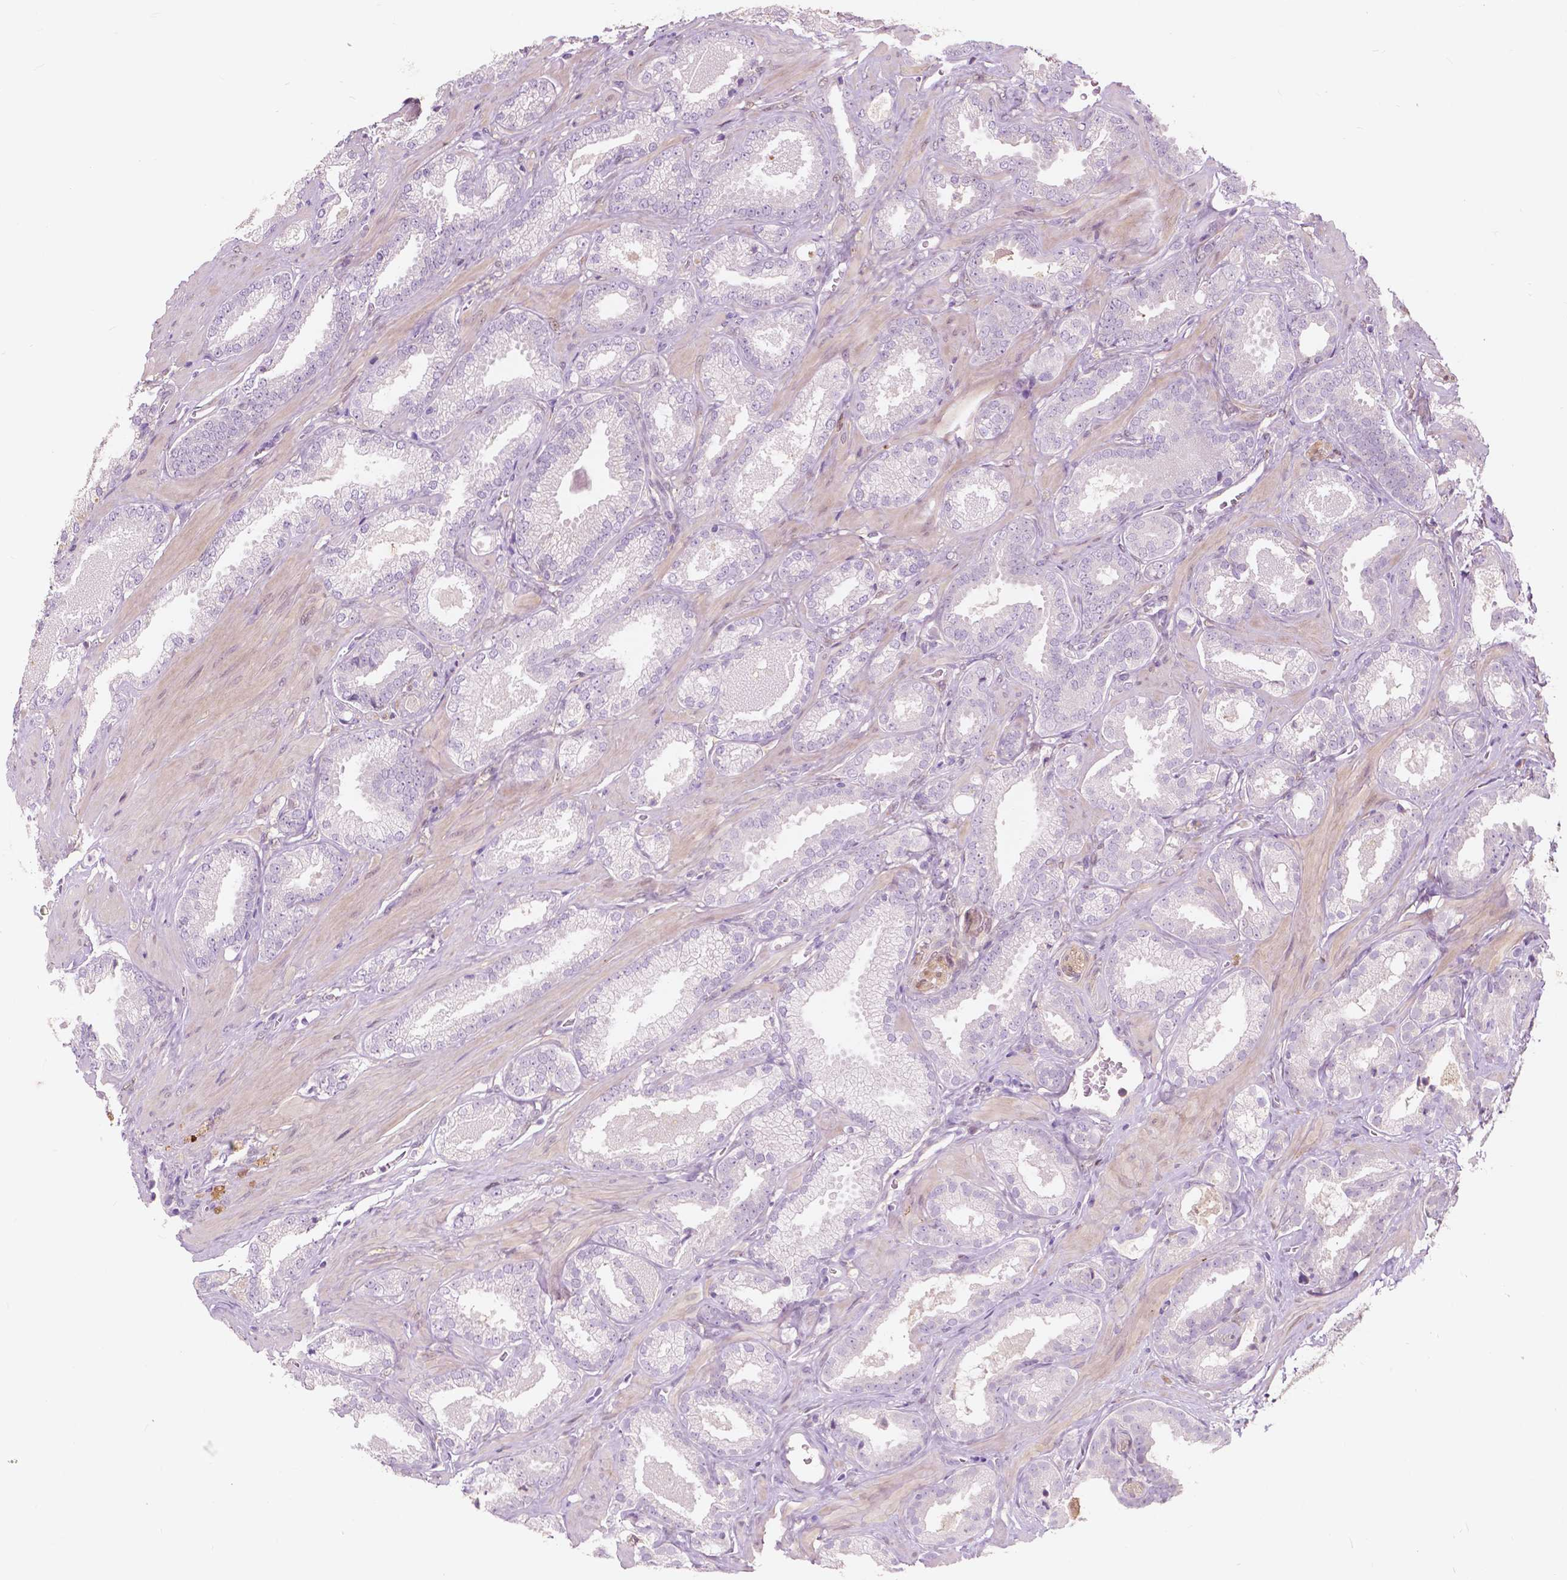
{"staining": {"intensity": "negative", "quantity": "none", "location": "none"}, "tissue": "prostate cancer", "cell_type": "Tumor cells", "image_type": "cancer", "snomed": [{"axis": "morphology", "description": "Adenocarcinoma, Low grade"}, {"axis": "topography", "description": "Prostate"}], "caption": "Immunohistochemistry (IHC) of human adenocarcinoma (low-grade) (prostate) shows no staining in tumor cells. The staining was performed using DAB to visualize the protein expression in brown, while the nuclei were stained in blue with hematoxylin (Magnification: 20x).", "gene": "GPR37", "patient": {"sex": "male", "age": 62}}